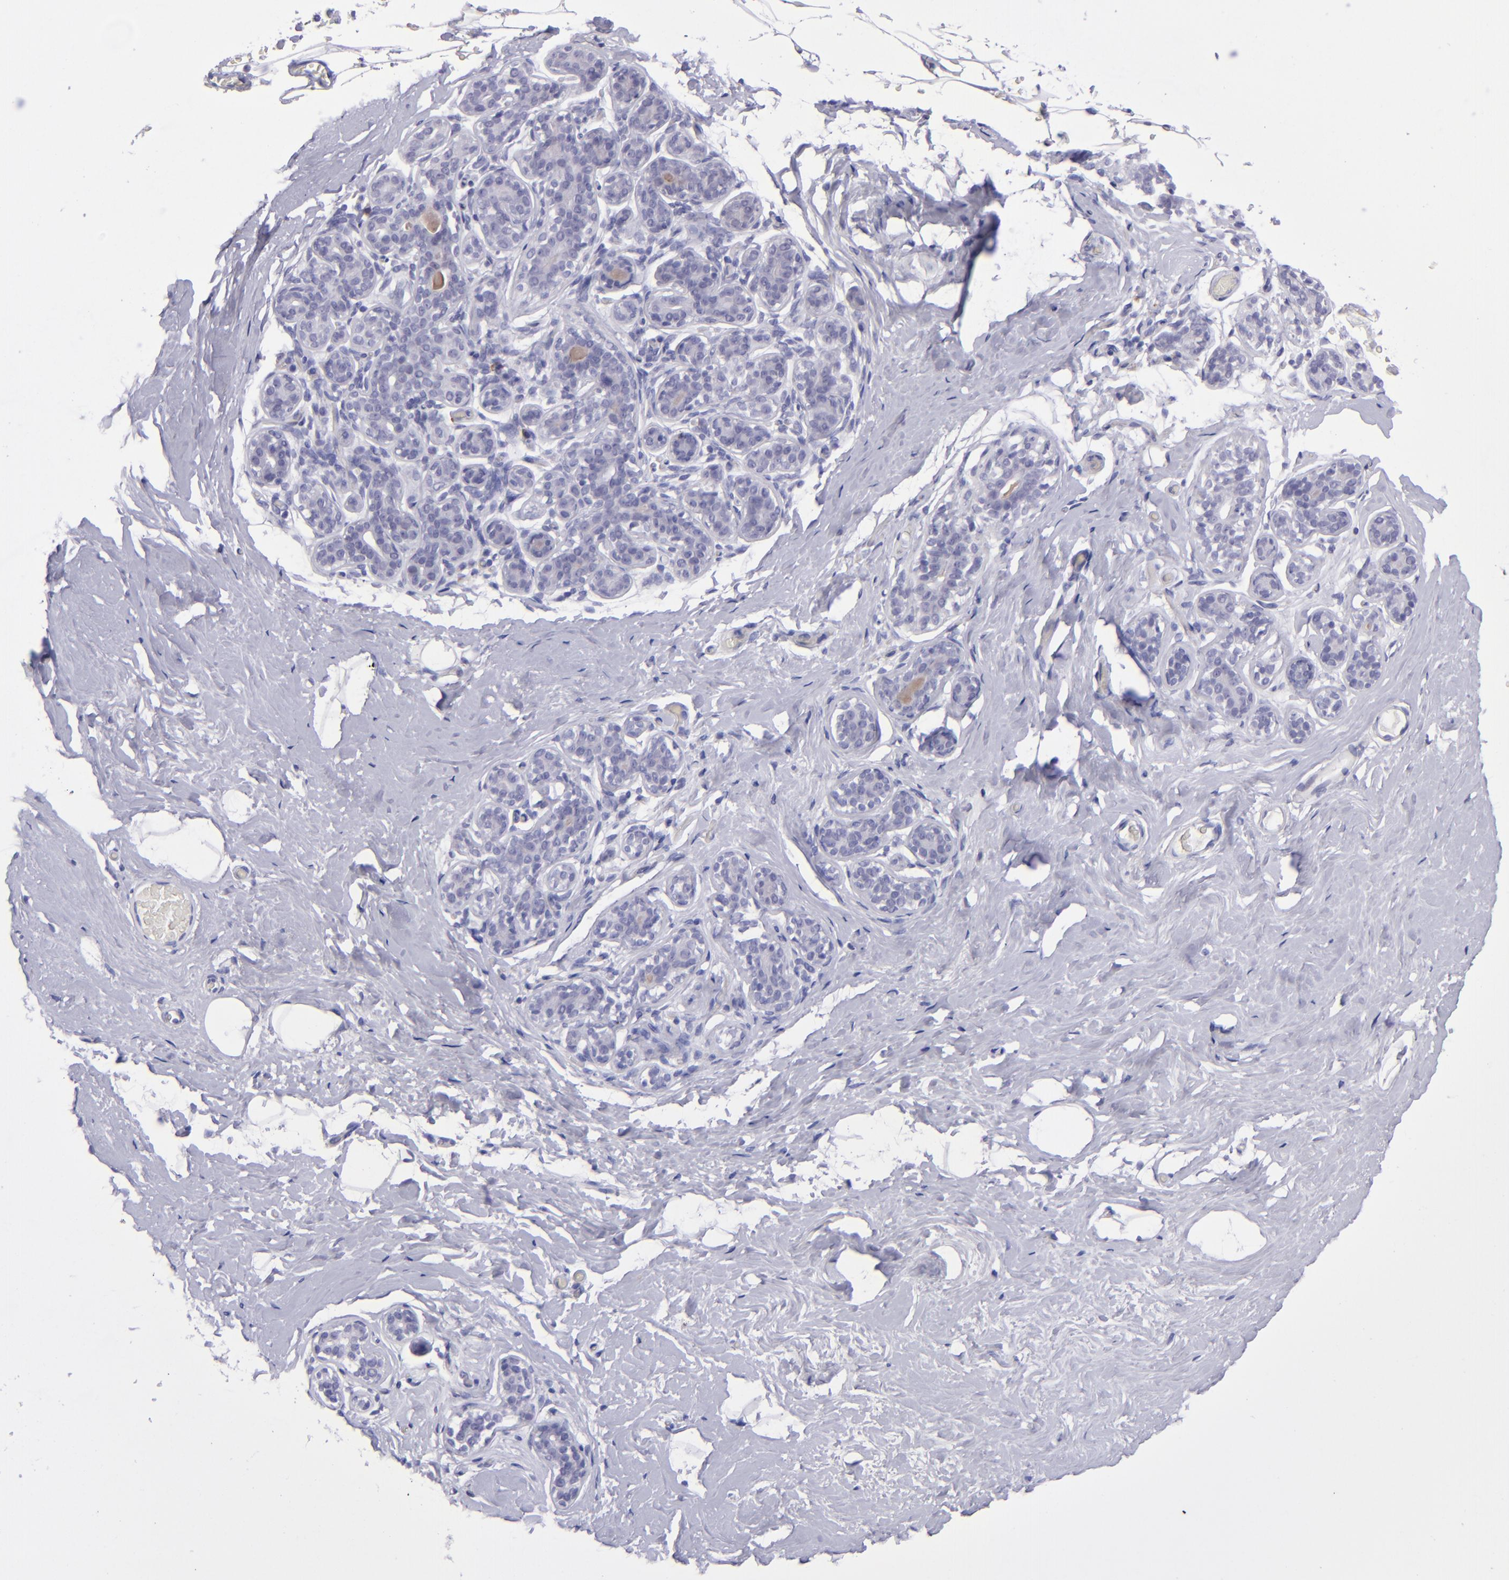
{"staining": {"intensity": "negative", "quantity": "none", "location": "none"}, "tissue": "breast", "cell_type": "Adipocytes", "image_type": "normal", "snomed": [{"axis": "morphology", "description": "Normal tissue, NOS"}, {"axis": "topography", "description": "Breast"}, {"axis": "topography", "description": "Soft tissue"}], "caption": "DAB immunohistochemical staining of benign human breast reveals no significant positivity in adipocytes. (IHC, brightfield microscopy, high magnification).", "gene": "POU2F2", "patient": {"sex": "female", "age": 75}}